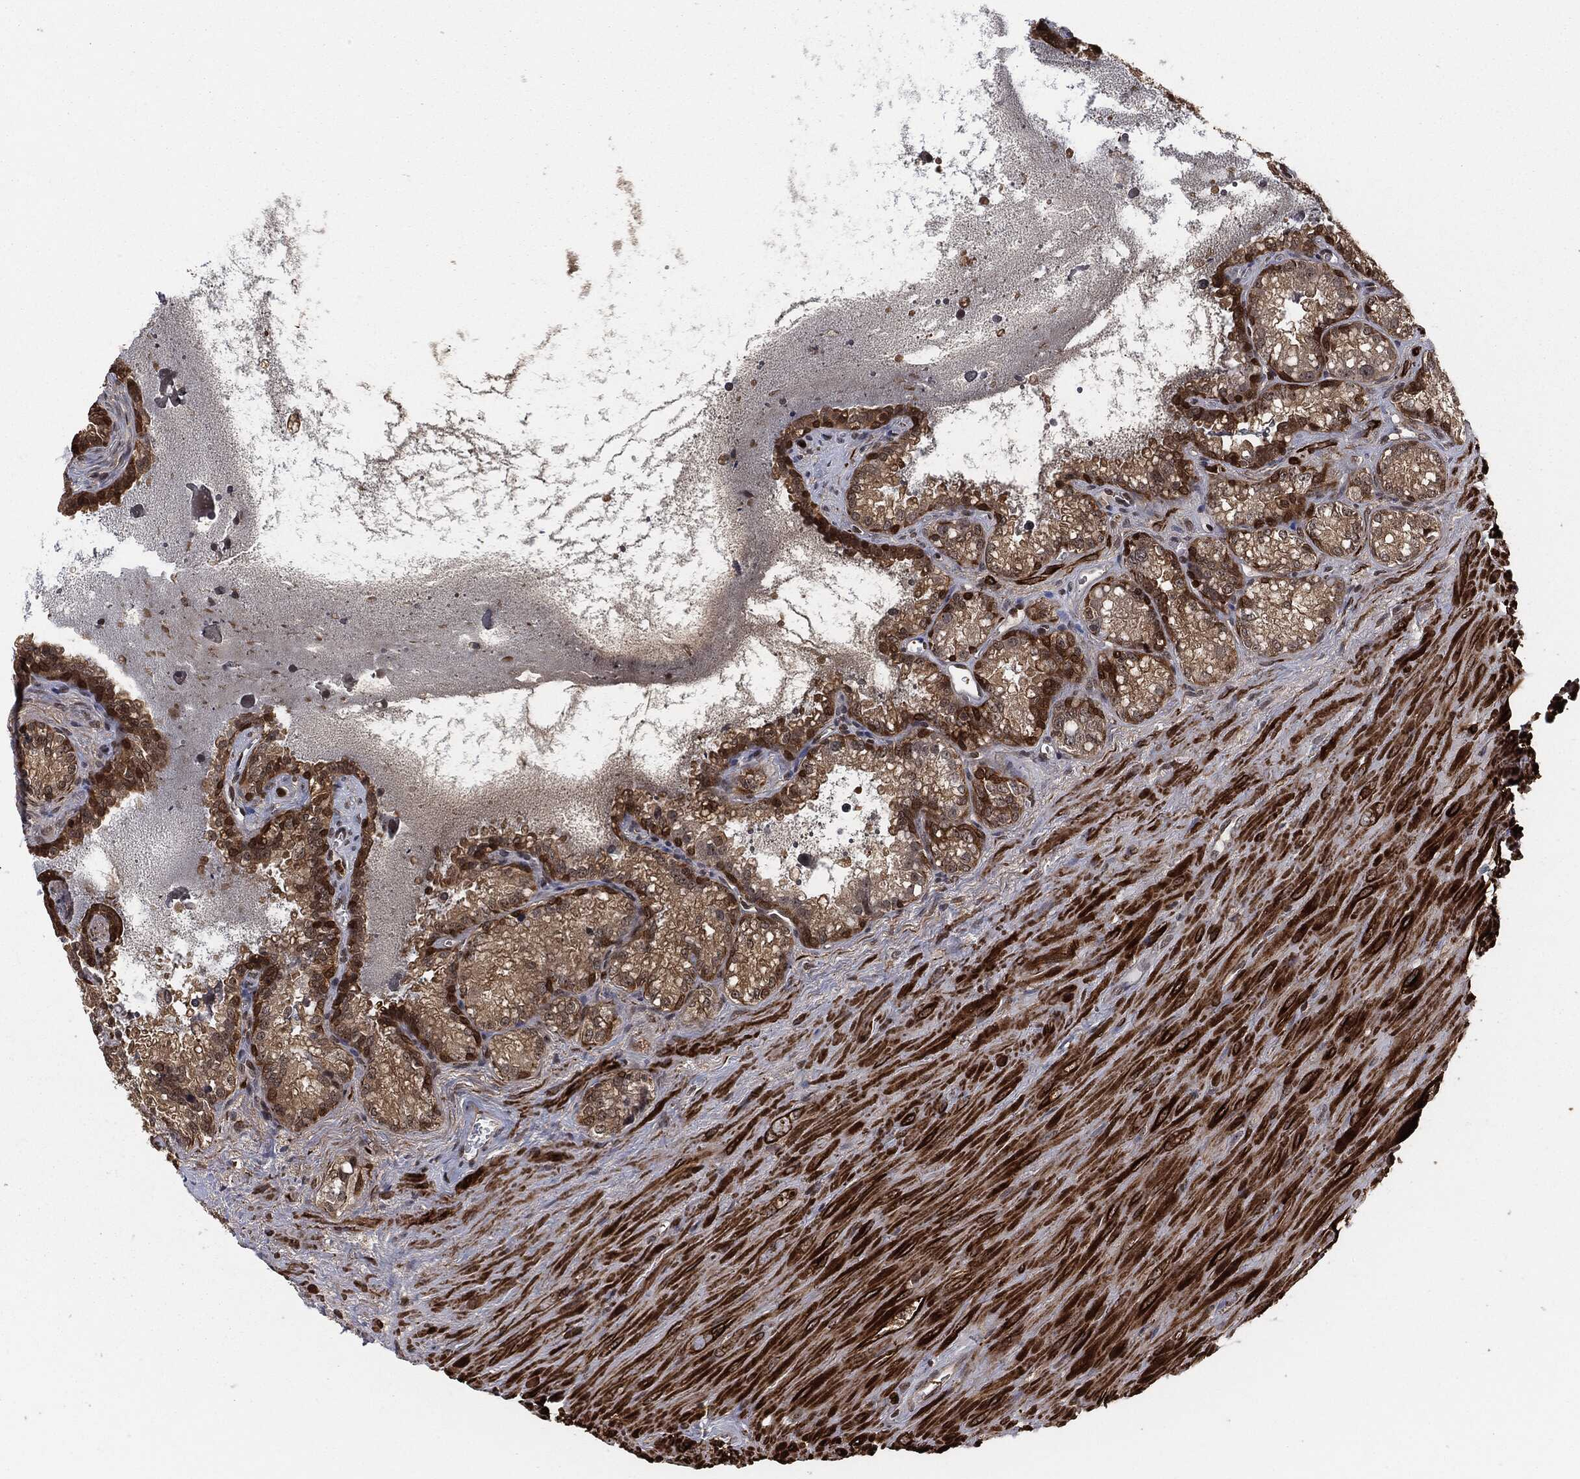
{"staining": {"intensity": "strong", "quantity": "25%-75%", "location": "cytoplasmic/membranous,nuclear"}, "tissue": "seminal vesicle", "cell_type": "Glandular cells", "image_type": "normal", "snomed": [{"axis": "morphology", "description": "Normal tissue, NOS"}, {"axis": "topography", "description": "Seminal veicle"}], "caption": "DAB (3,3'-diaminobenzidine) immunohistochemical staining of normal seminal vesicle reveals strong cytoplasmic/membranous,nuclear protein expression in about 25%-75% of glandular cells.", "gene": "CAPRIN2", "patient": {"sex": "male", "age": 68}}